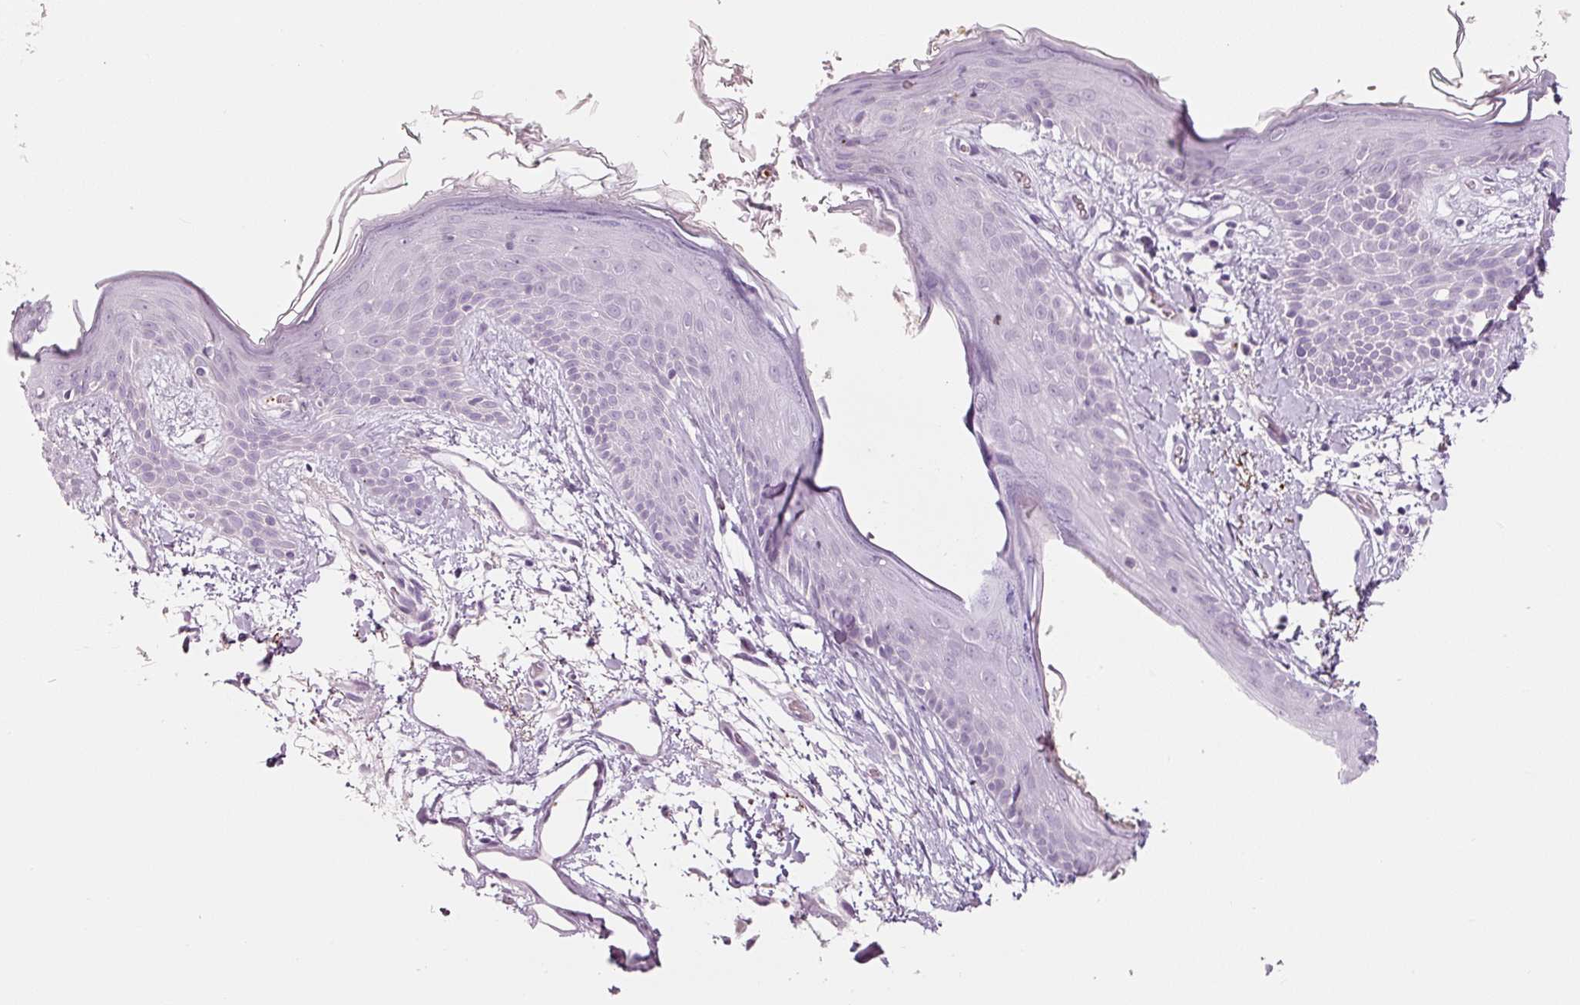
{"staining": {"intensity": "negative", "quantity": "none", "location": "none"}, "tissue": "skin", "cell_type": "Fibroblasts", "image_type": "normal", "snomed": [{"axis": "morphology", "description": "Normal tissue, NOS"}, {"axis": "topography", "description": "Skin"}], "caption": "High power microscopy histopathology image of an IHC histopathology image of normal skin, revealing no significant positivity in fibroblasts.", "gene": "LECT2", "patient": {"sex": "male", "age": 79}}